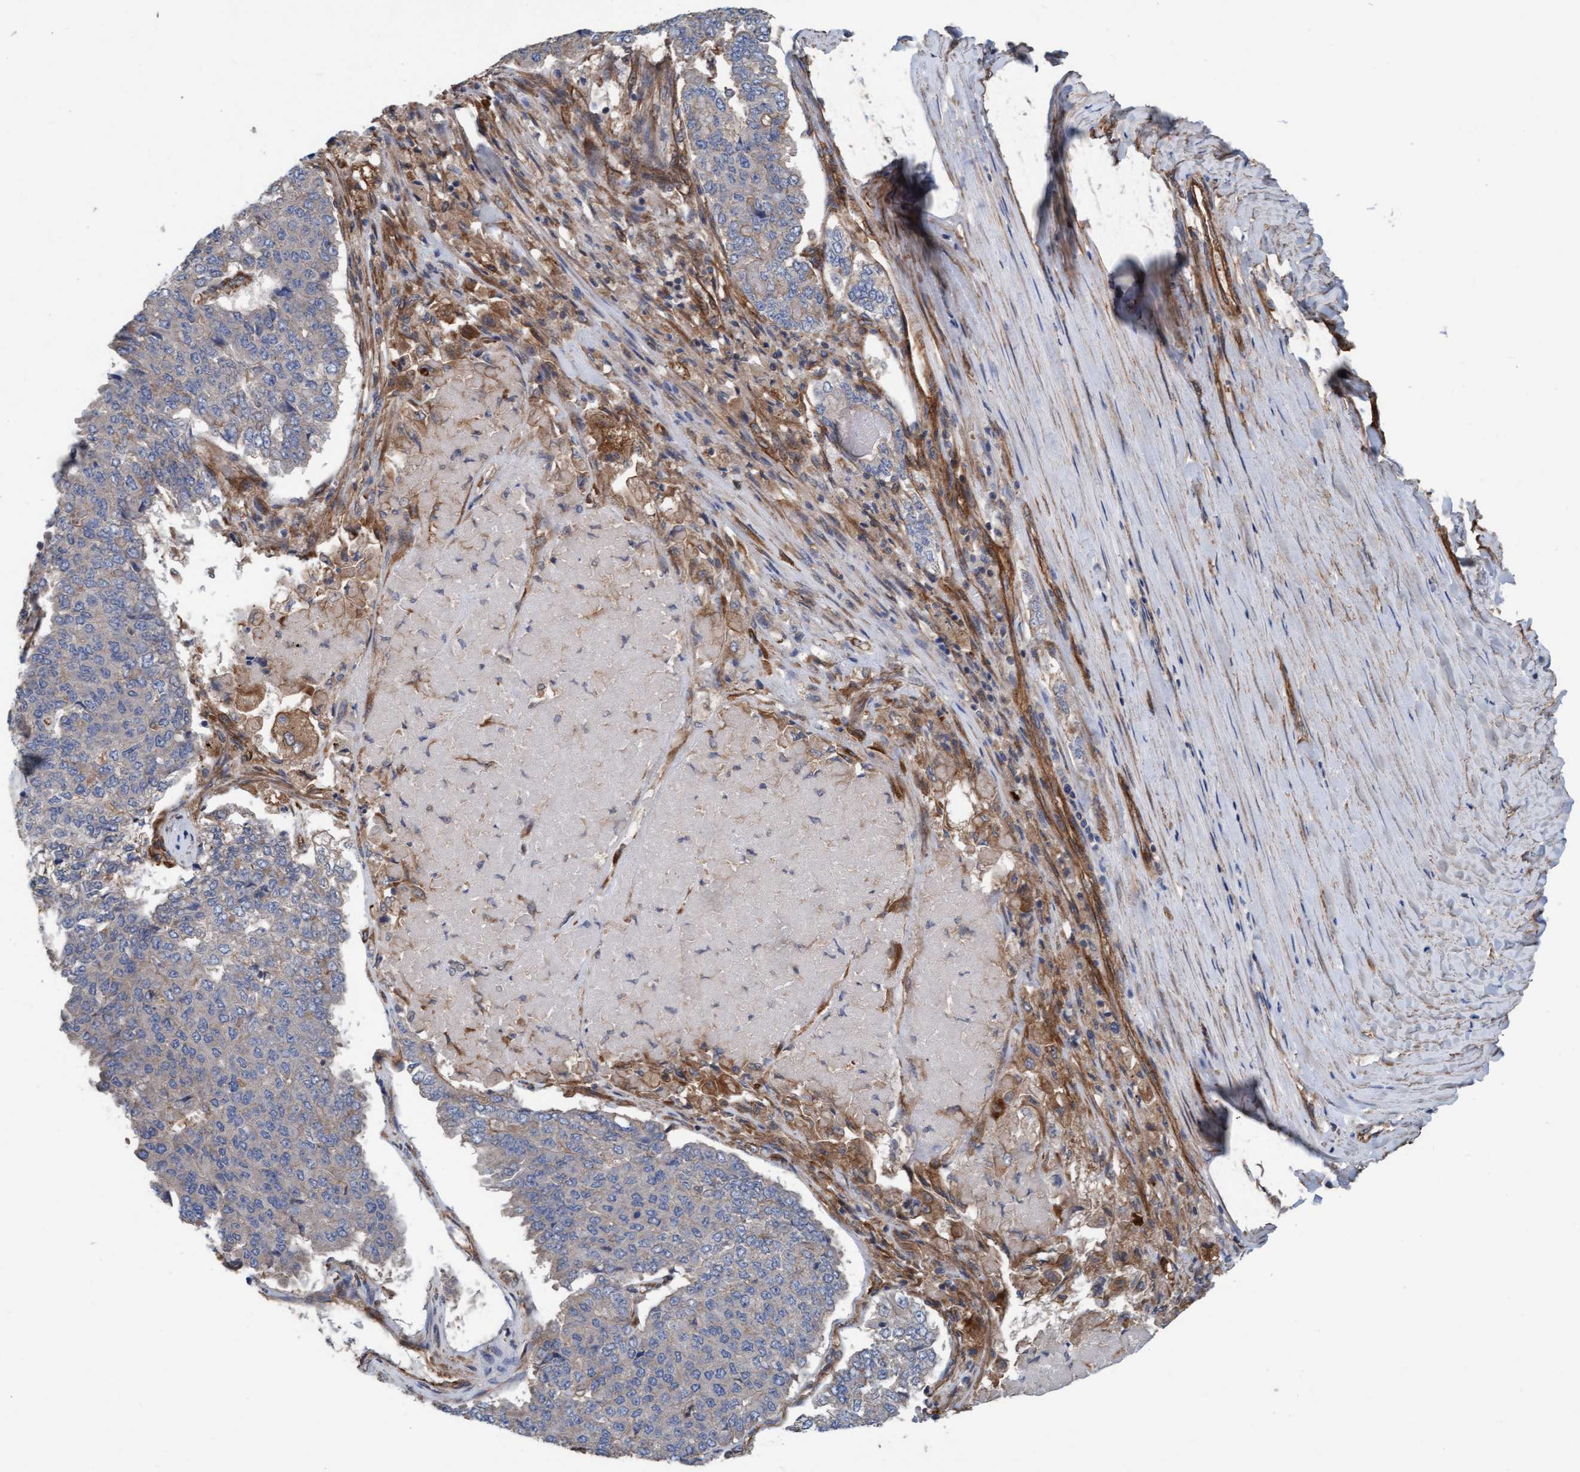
{"staining": {"intensity": "negative", "quantity": "none", "location": "none"}, "tissue": "pancreatic cancer", "cell_type": "Tumor cells", "image_type": "cancer", "snomed": [{"axis": "morphology", "description": "Adenocarcinoma, NOS"}, {"axis": "topography", "description": "Pancreas"}], "caption": "Pancreatic cancer (adenocarcinoma) was stained to show a protein in brown. There is no significant staining in tumor cells. (Brightfield microscopy of DAB immunohistochemistry at high magnification).", "gene": "STXBP4", "patient": {"sex": "male", "age": 50}}